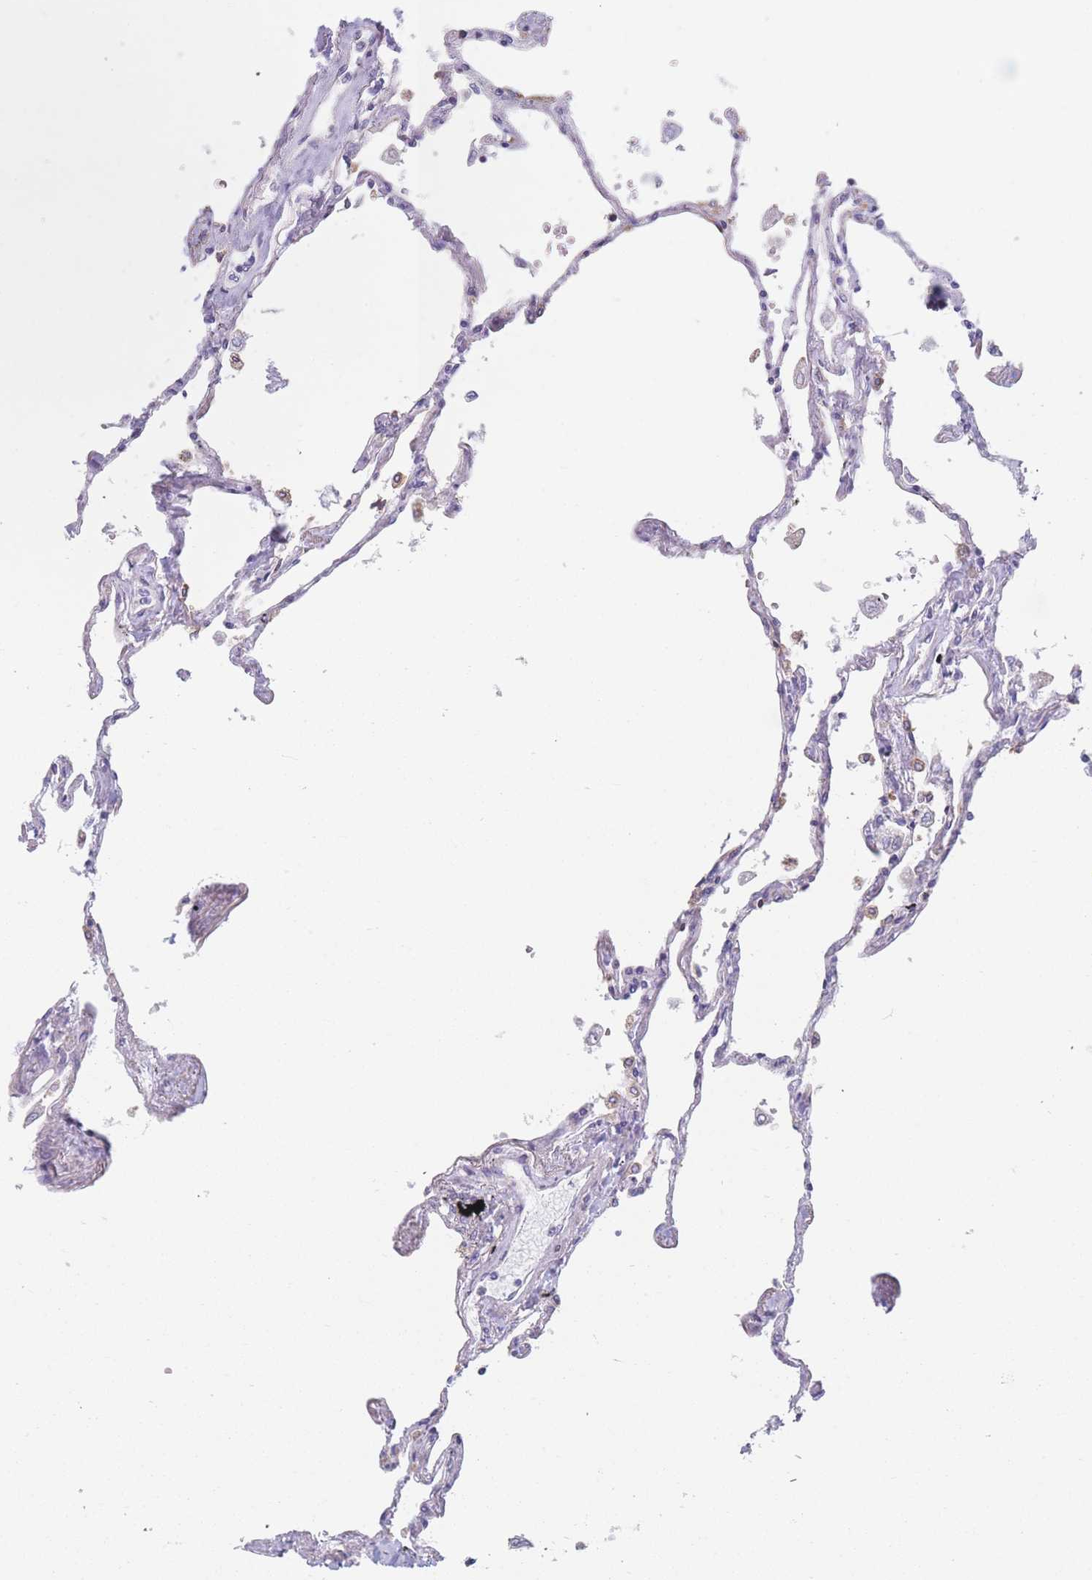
{"staining": {"intensity": "moderate", "quantity": "<25%", "location": "cytoplasmic/membranous"}, "tissue": "lung", "cell_type": "Alveolar cells", "image_type": "normal", "snomed": [{"axis": "morphology", "description": "Normal tissue, NOS"}, {"axis": "topography", "description": "Lung"}], "caption": "Immunohistochemistry photomicrograph of unremarkable lung stained for a protein (brown), which exhibits low levels of moderate cytoplasmic/membranous expression in about <25% of alveolar cells.", "gene": "AK9", "patient": {"sex": "female", "age": 67}}